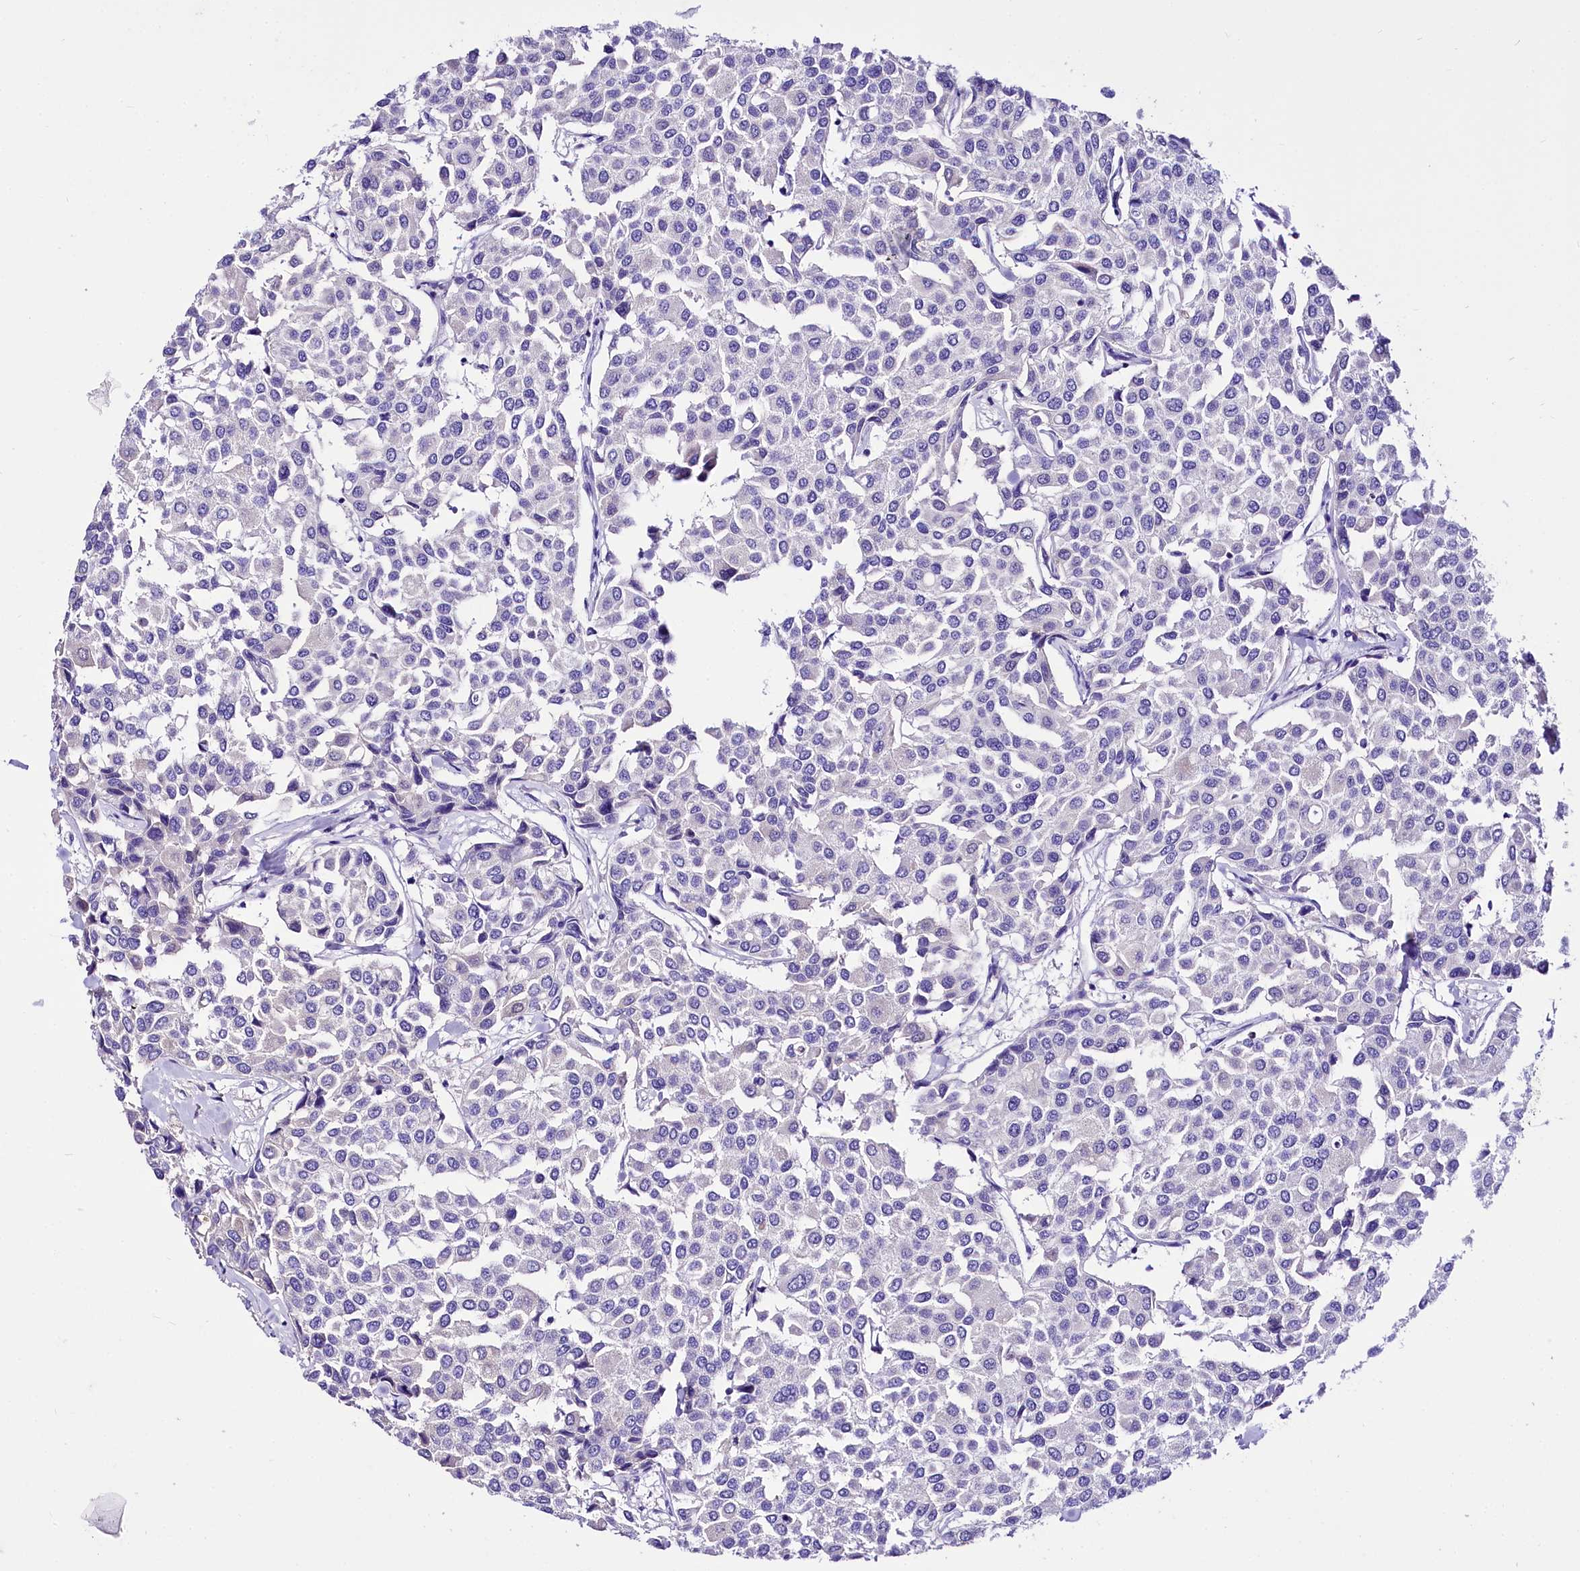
{"staining": {"intensity": "negative", "quantity": "none", "location": "none"}, "tissue": "breast cancer", "cell_type": "Tumor cells", "image_type": "cancer", "snomed": [{"axis": "morphology", "description": "Duct carcinoma"}, {"axis": "topography", "description": "Breast"}], "caption": "DAB immunohistochemical staining of breast cancer (infiltrating ductal carcinoma) reveals no significant expression in tumor cells. Brightfield microscopy of immunohistochemistry (IHC) stained with DAB (brown) and hematoxylin (blue), captured at high magnification.", "gene": "A2ML1", "patient": {"sex": "female", "age": 55}}